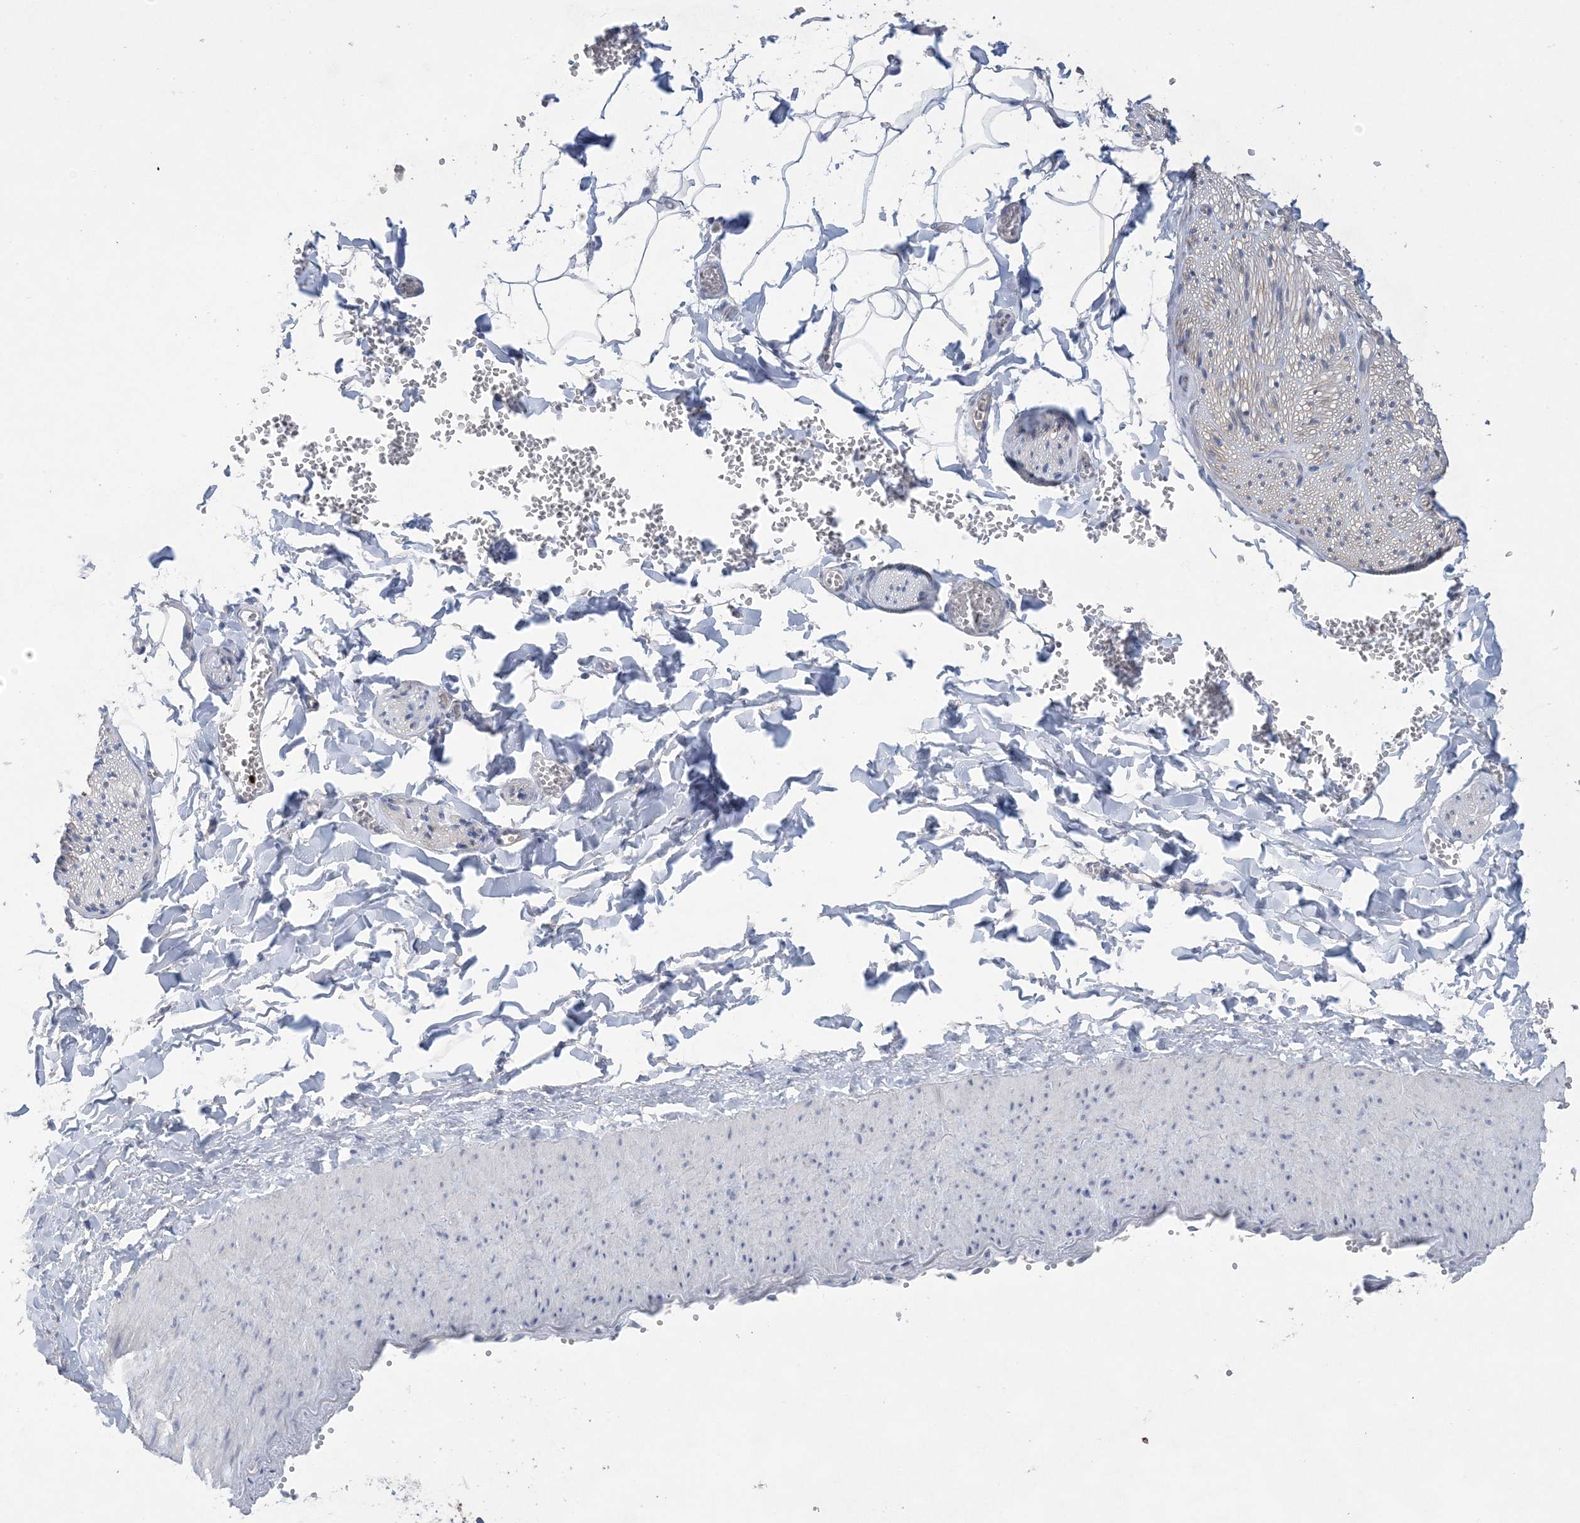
{"staining": {"intensity": "negative", "quantity": "none", "location": "none"}, "tissue": "adipose tissue", "cell_type": "Adipocytes", "image_type": "normal", "snomed": [{"axis": "morphology", "description": "Normal tissue, NOS"}, {"axis": "topography", "description": "Gallbladder"}, {"axis": "topography", "description": "Peripheral nerve tissue"}], "caption": "DAB (3,3'-diaminobenzidine) immunohistochemical staining of unremarkable adipose tissue exhibits no significant staining in adipocytes. The staining was performed using DAB (3,3'-diaminobenzidine) to visualize the protein expression in brown, while the nuclei were stained in blue with hematoxylin (Magnification: 20x).", "gene": "HMGCS1", "patient": {"sex": "male", "age": 38}}